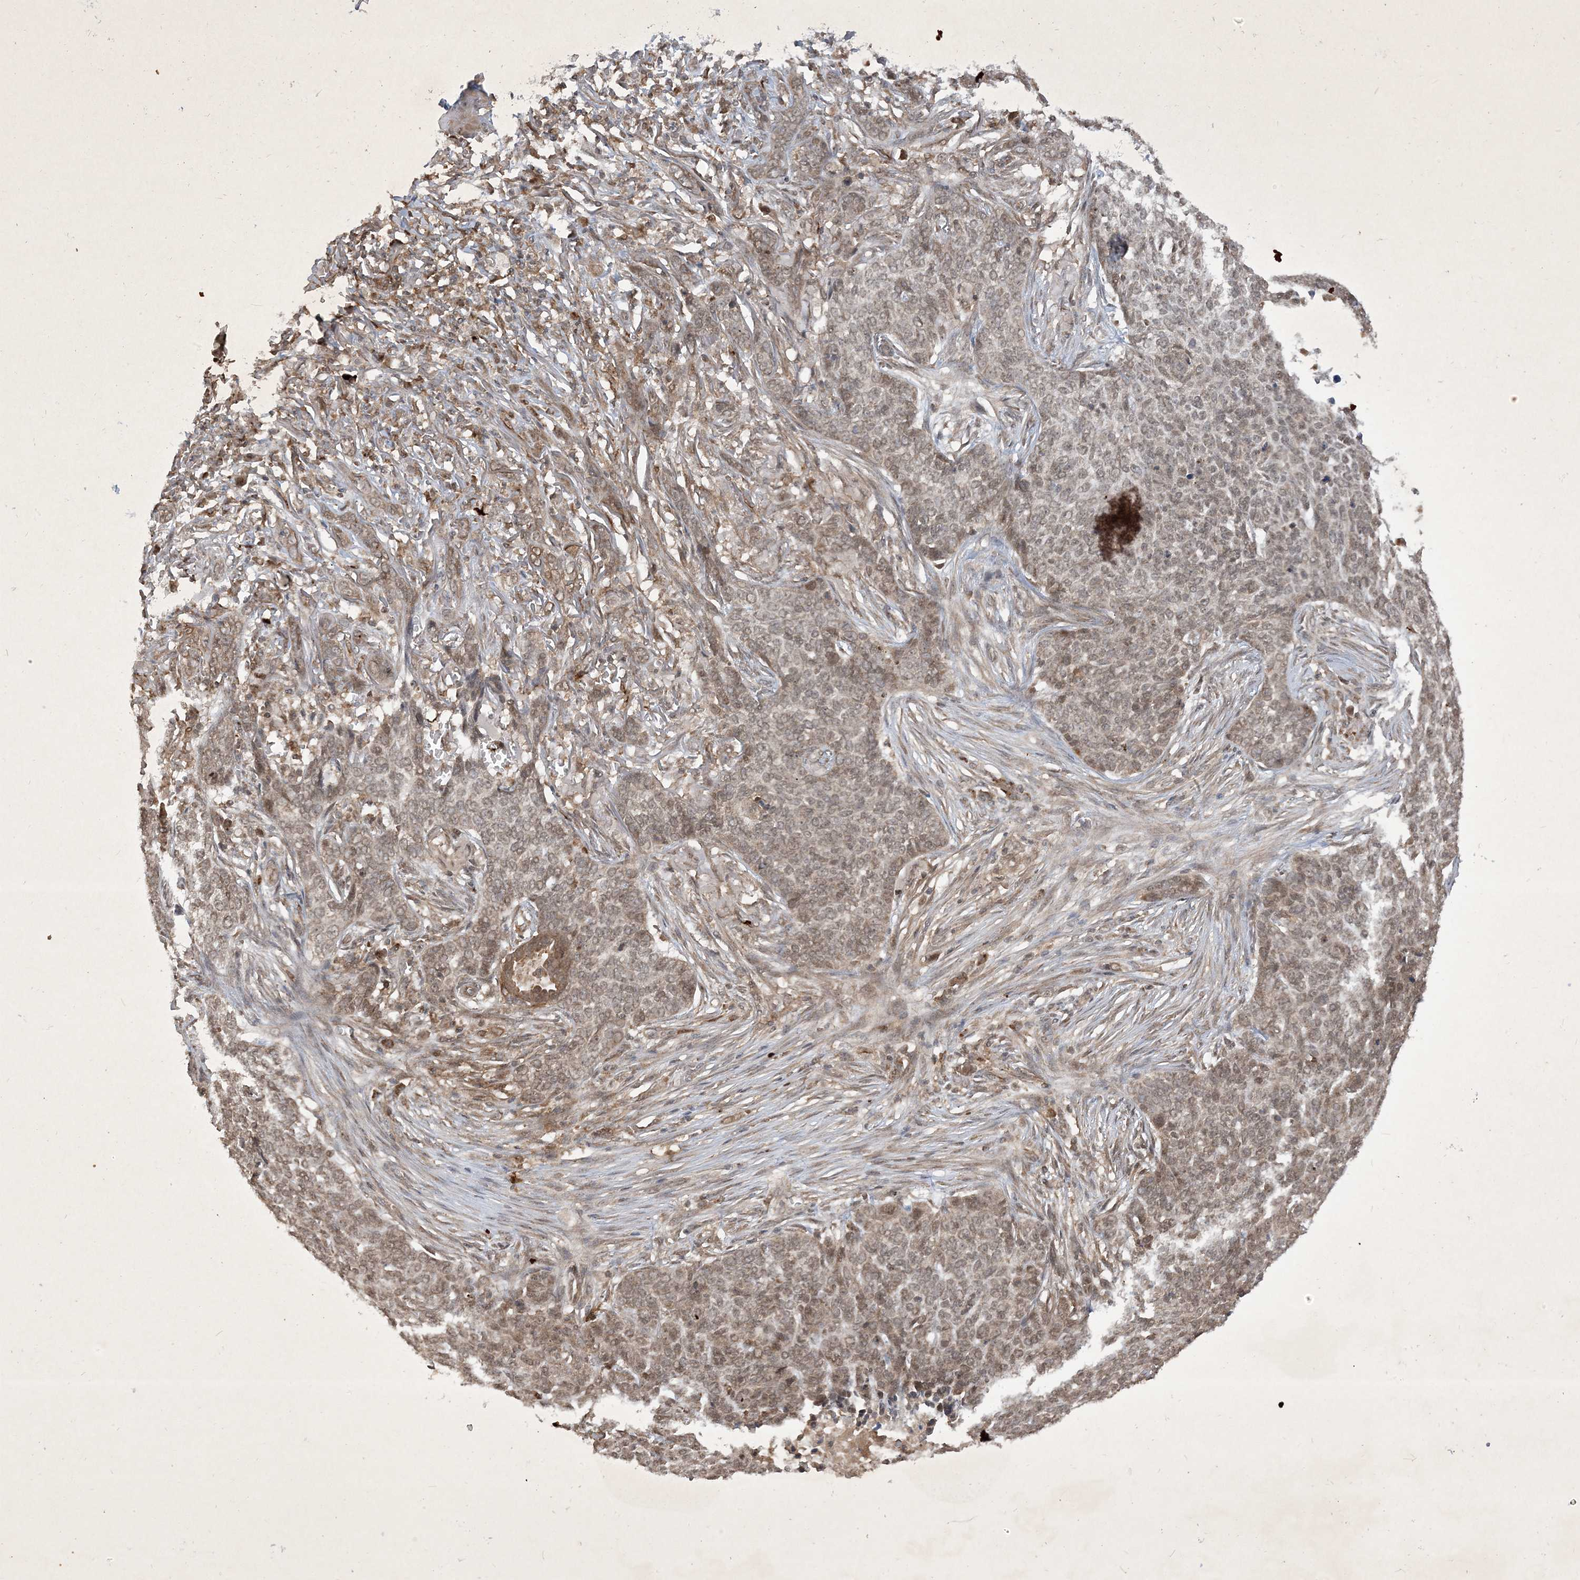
{"staining": {"intensity": "weak", "quantity": "25%-75%", "location": "cytoplasmic/membranous,nuclear"}, "tissue": "skin cancer", "cell_type": "Tumor cells", "image_type": "cancer", "snomed": [{"axis": "morphology", "description": "Basal cell carcinoma"}, {"axis": "topography", "description": "Skin"}], "caption": "Brown immunohistochemical staining in skin cancer (basal cell carcinoma) shows weak cytoplasmic/membranous and nuclear expression in approximately 25%-75% of tumor cells.", "gene": "ZNF213", "patient": {"sex": "male", "age": 85}}